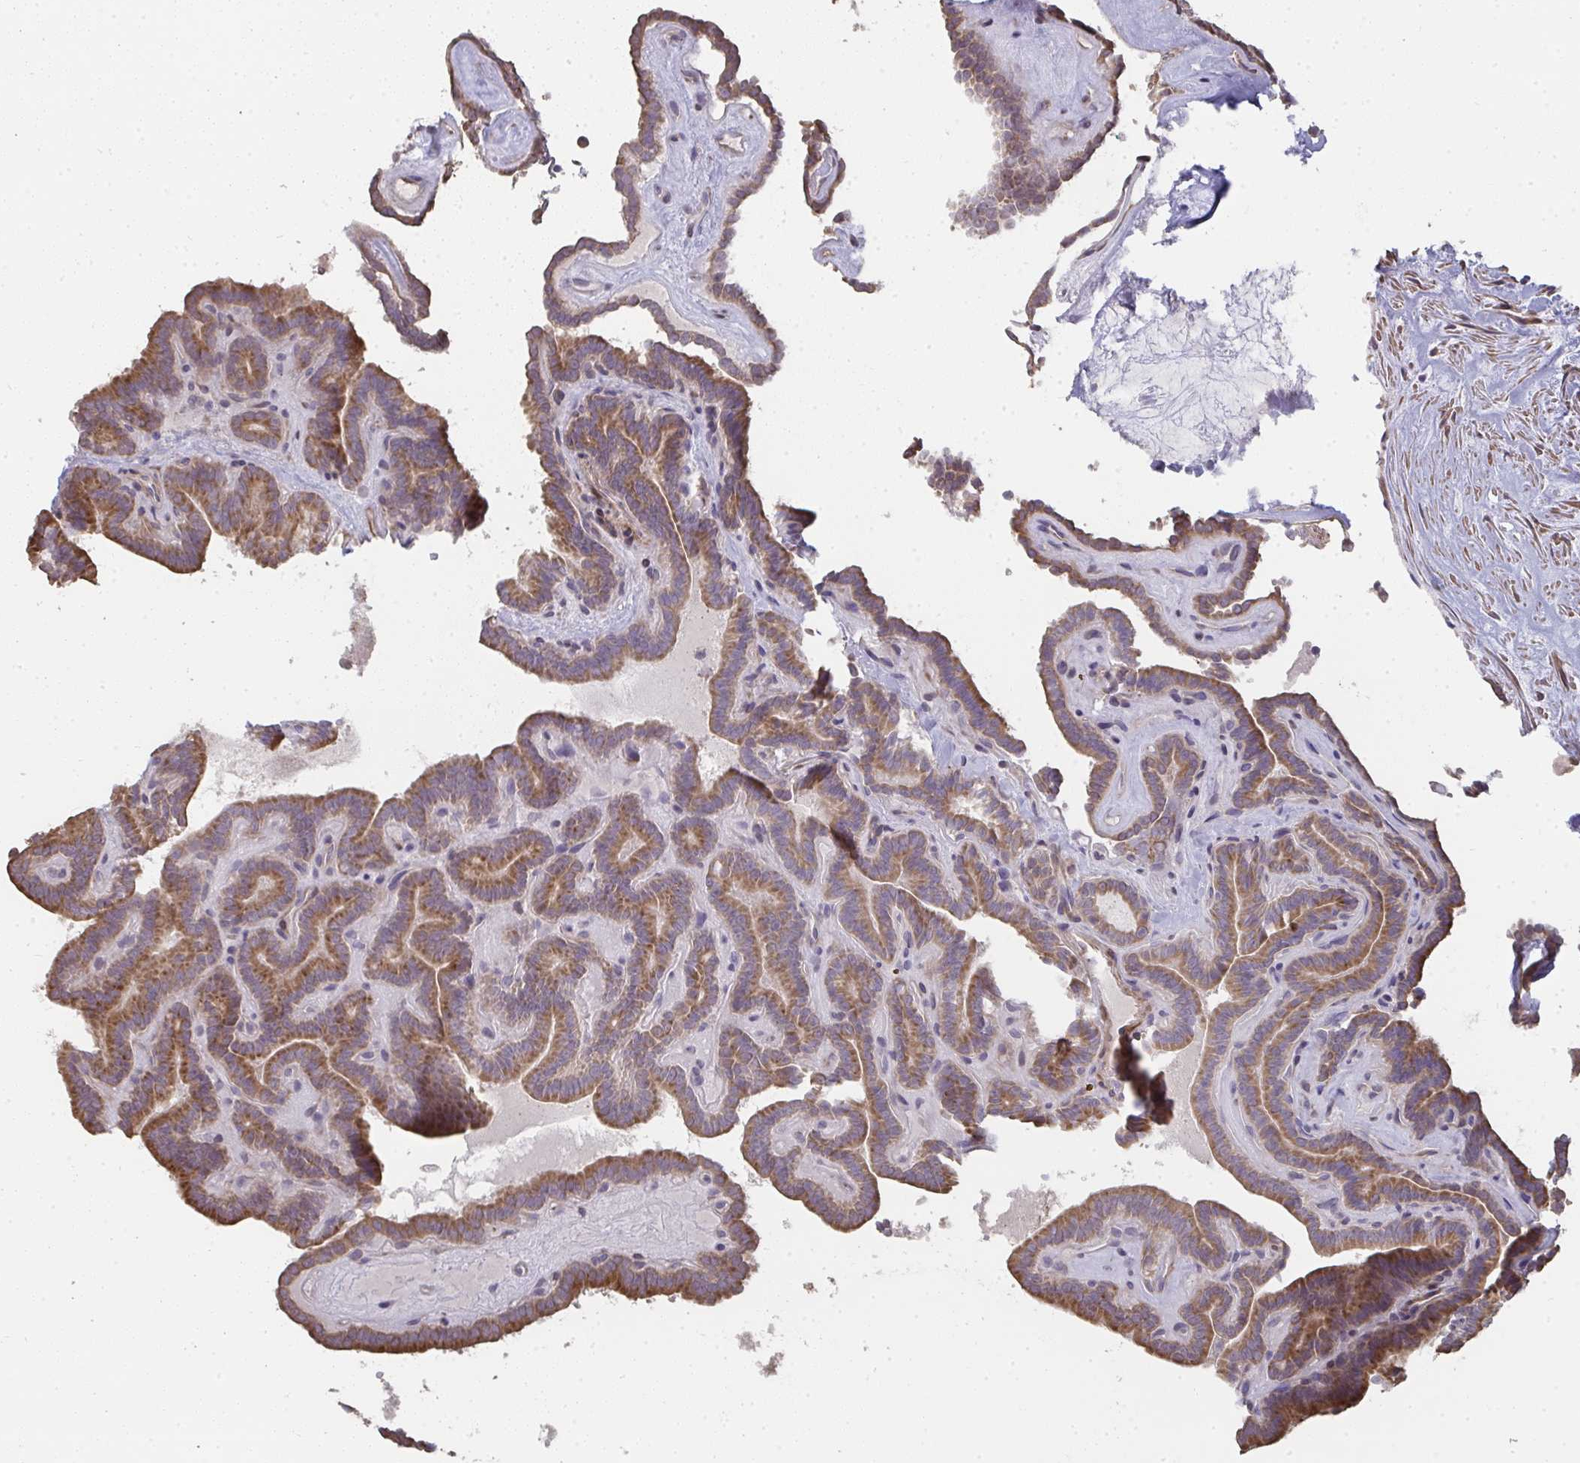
{"staining": {"intensity": "moderate", "quantity": ">75%", "location": "cytoplasmic/membranous"}, "tissue": "thyroid cancer", "cell_type": "Tumor cells", "image_type": "cancer", "snomed": [{"axis": "morphology", "description": "Papillary adenocarcinoma, NOS"}, {"axis": "topography", "description": "Thyroid gland"}], "caption": "Human thyroid cancer stained with a protein marker shows moderate staining in tumor cells.", "gene": "ZFYVE28", "patient": {"sex": "female", "age": 21}}